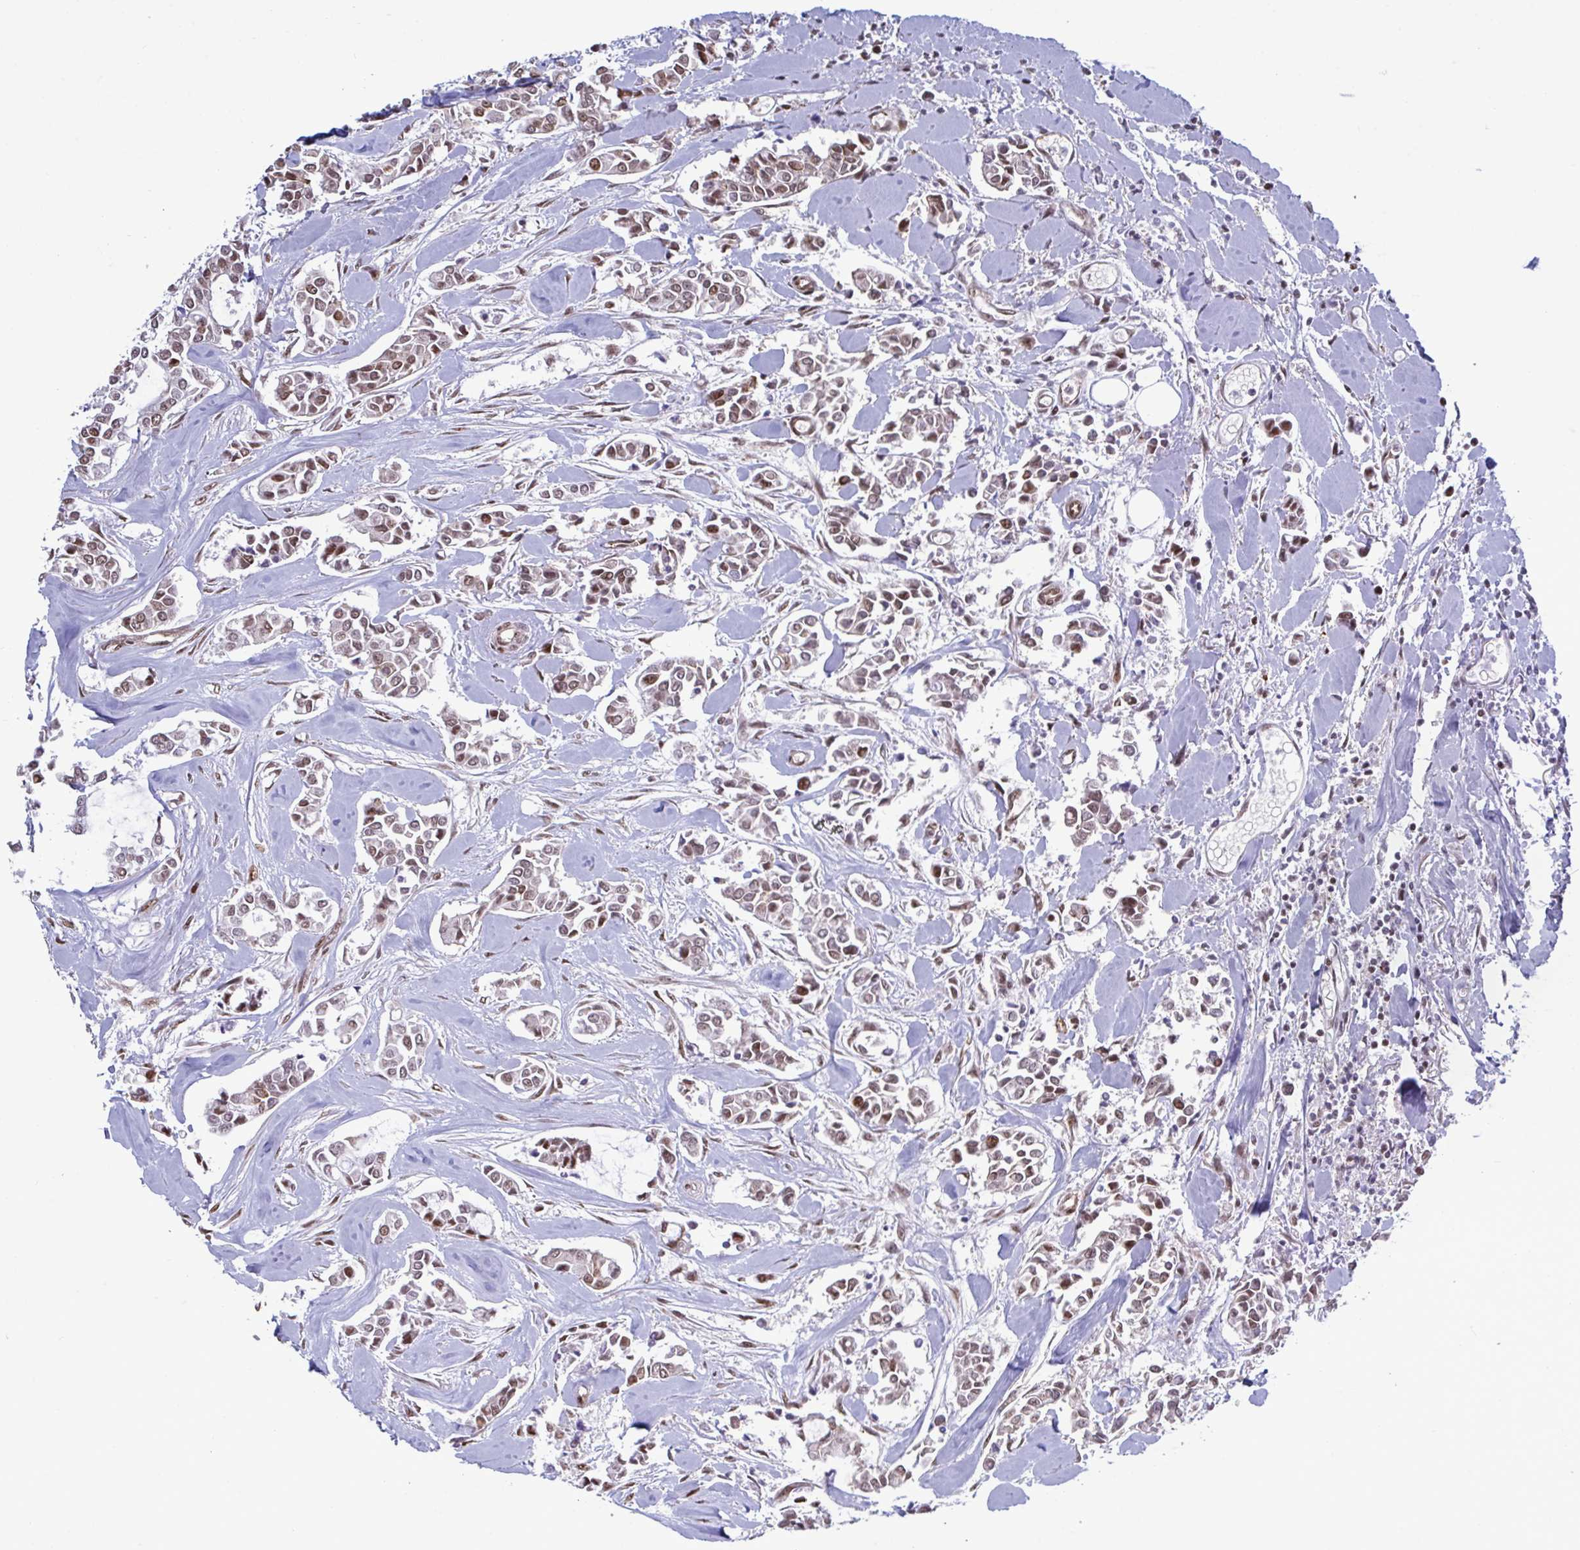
{"staining": {"intensity": "moderate", "quantity": ">75%", "location": "nuclear"}, "tissue": "breast cancer", "cell_type": "Tumor cells", "image_type": "cancer", "snomed": [{"axis": "morphology", "description": "Duct carcinoma"}, {"axis": "topography", "description": "Breast"}], "caption": "Approximately >75% of tumor cells in human invasive ductal carcinoma (breast) demonstrate moderate nuclear protein expression as visualized by brown immunohistochemical staining.", "gene": "PELI2", "patient": {"sex": "female", "age": 84}}